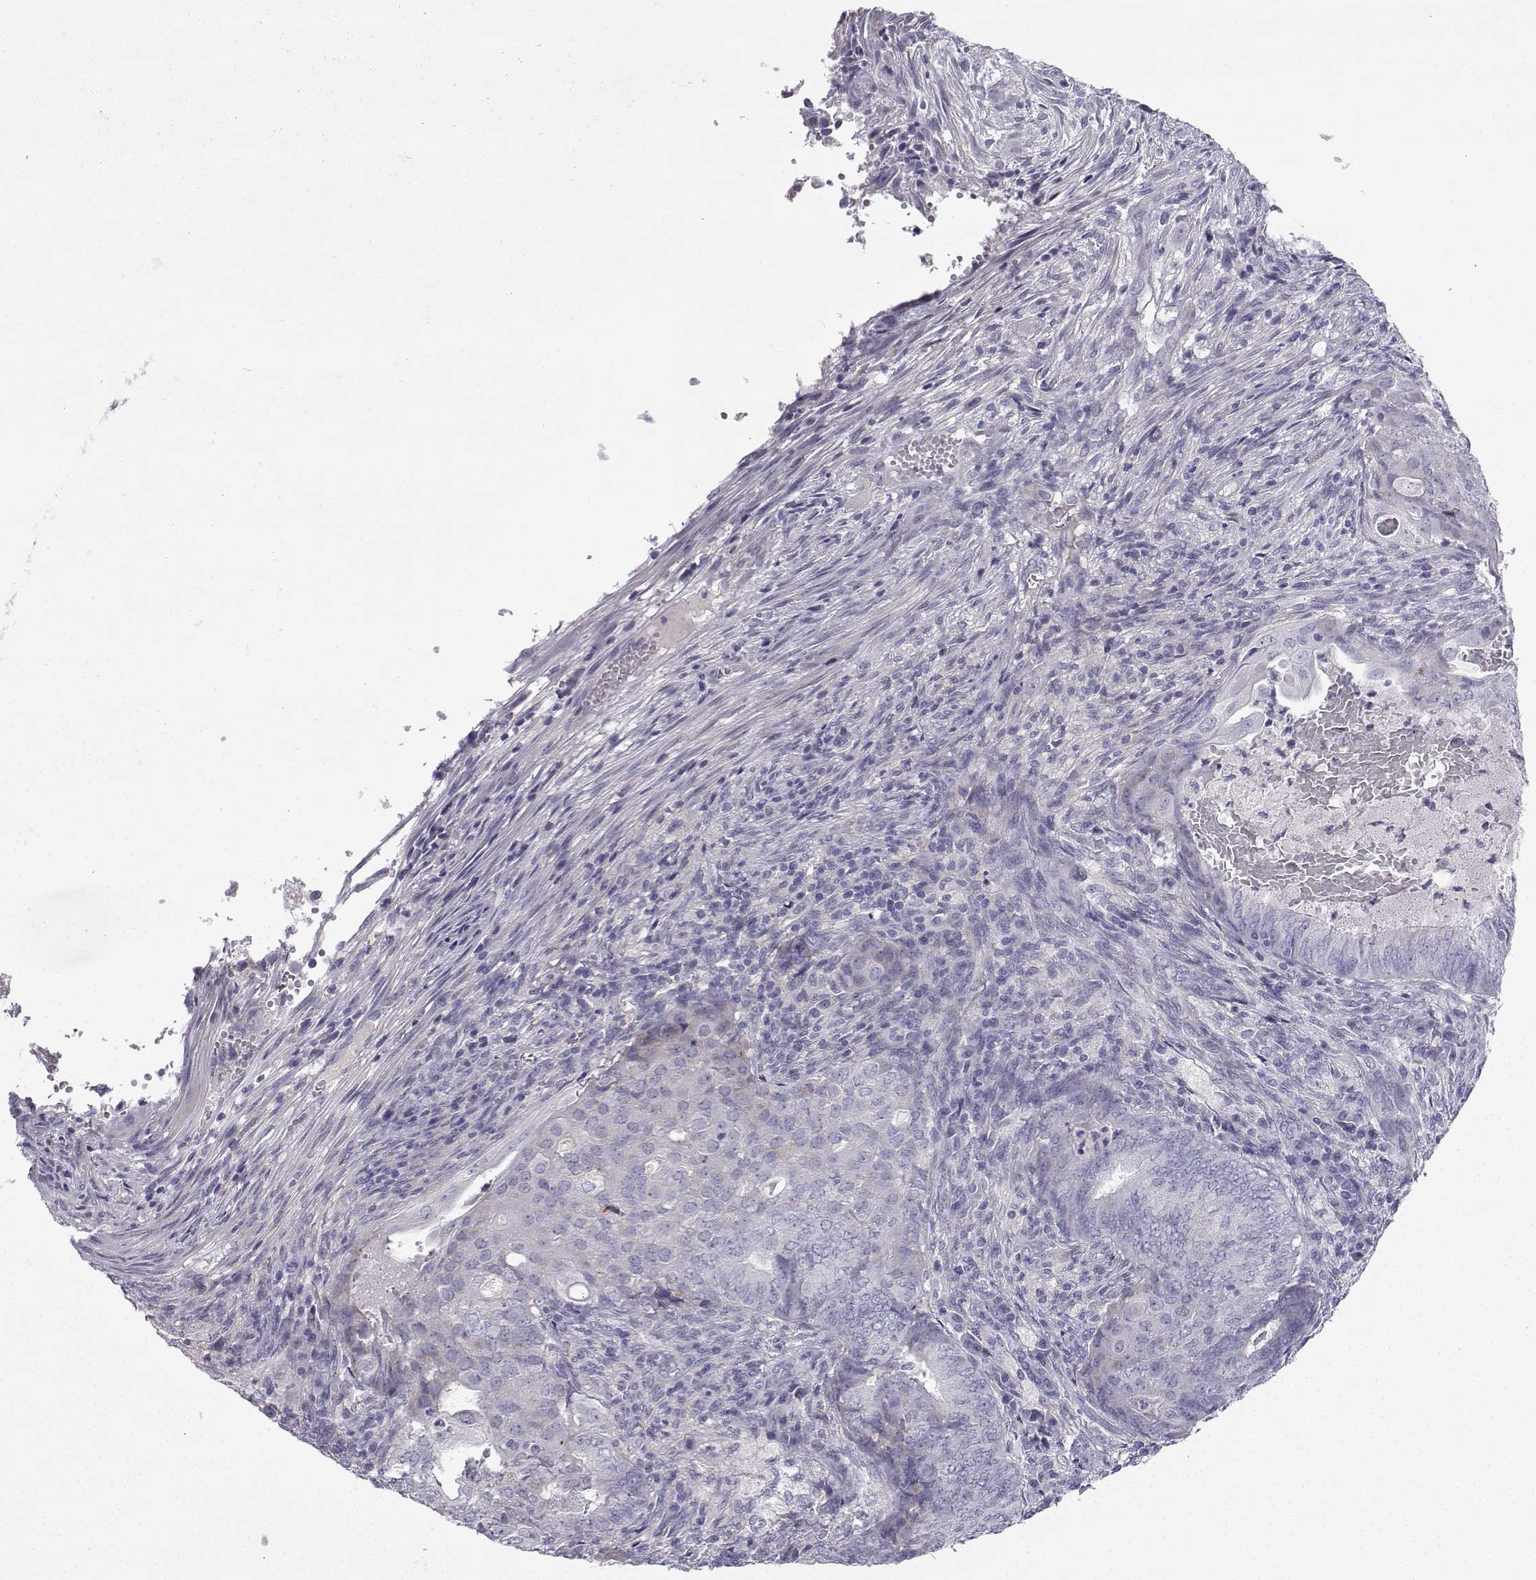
{"staining": {"intensity": "negative", "quantity": "none", "location": "none"}, "tissue": "endometrial cancer", "cell_type": "Tumor cells", "image_type": "cancer", "snomed": [{"axis": "morphology", "description": "Adenocarcinoma, NOS"}, {"axis": "topography", "description": "Endometrium"}], "caption": "A photomicrograph of endometrial cancer stained for a protein displays no brown staining in tumor cells. (Stains: DAB (3,3'-diaminobenzidine) immunohistochemistry (IHC) with hematoxylin counter stain, Microscopy: brightfield microscopy at high magnification).", "gene": "SPACA7", "patient": {"sex": "female", "age": 62}}